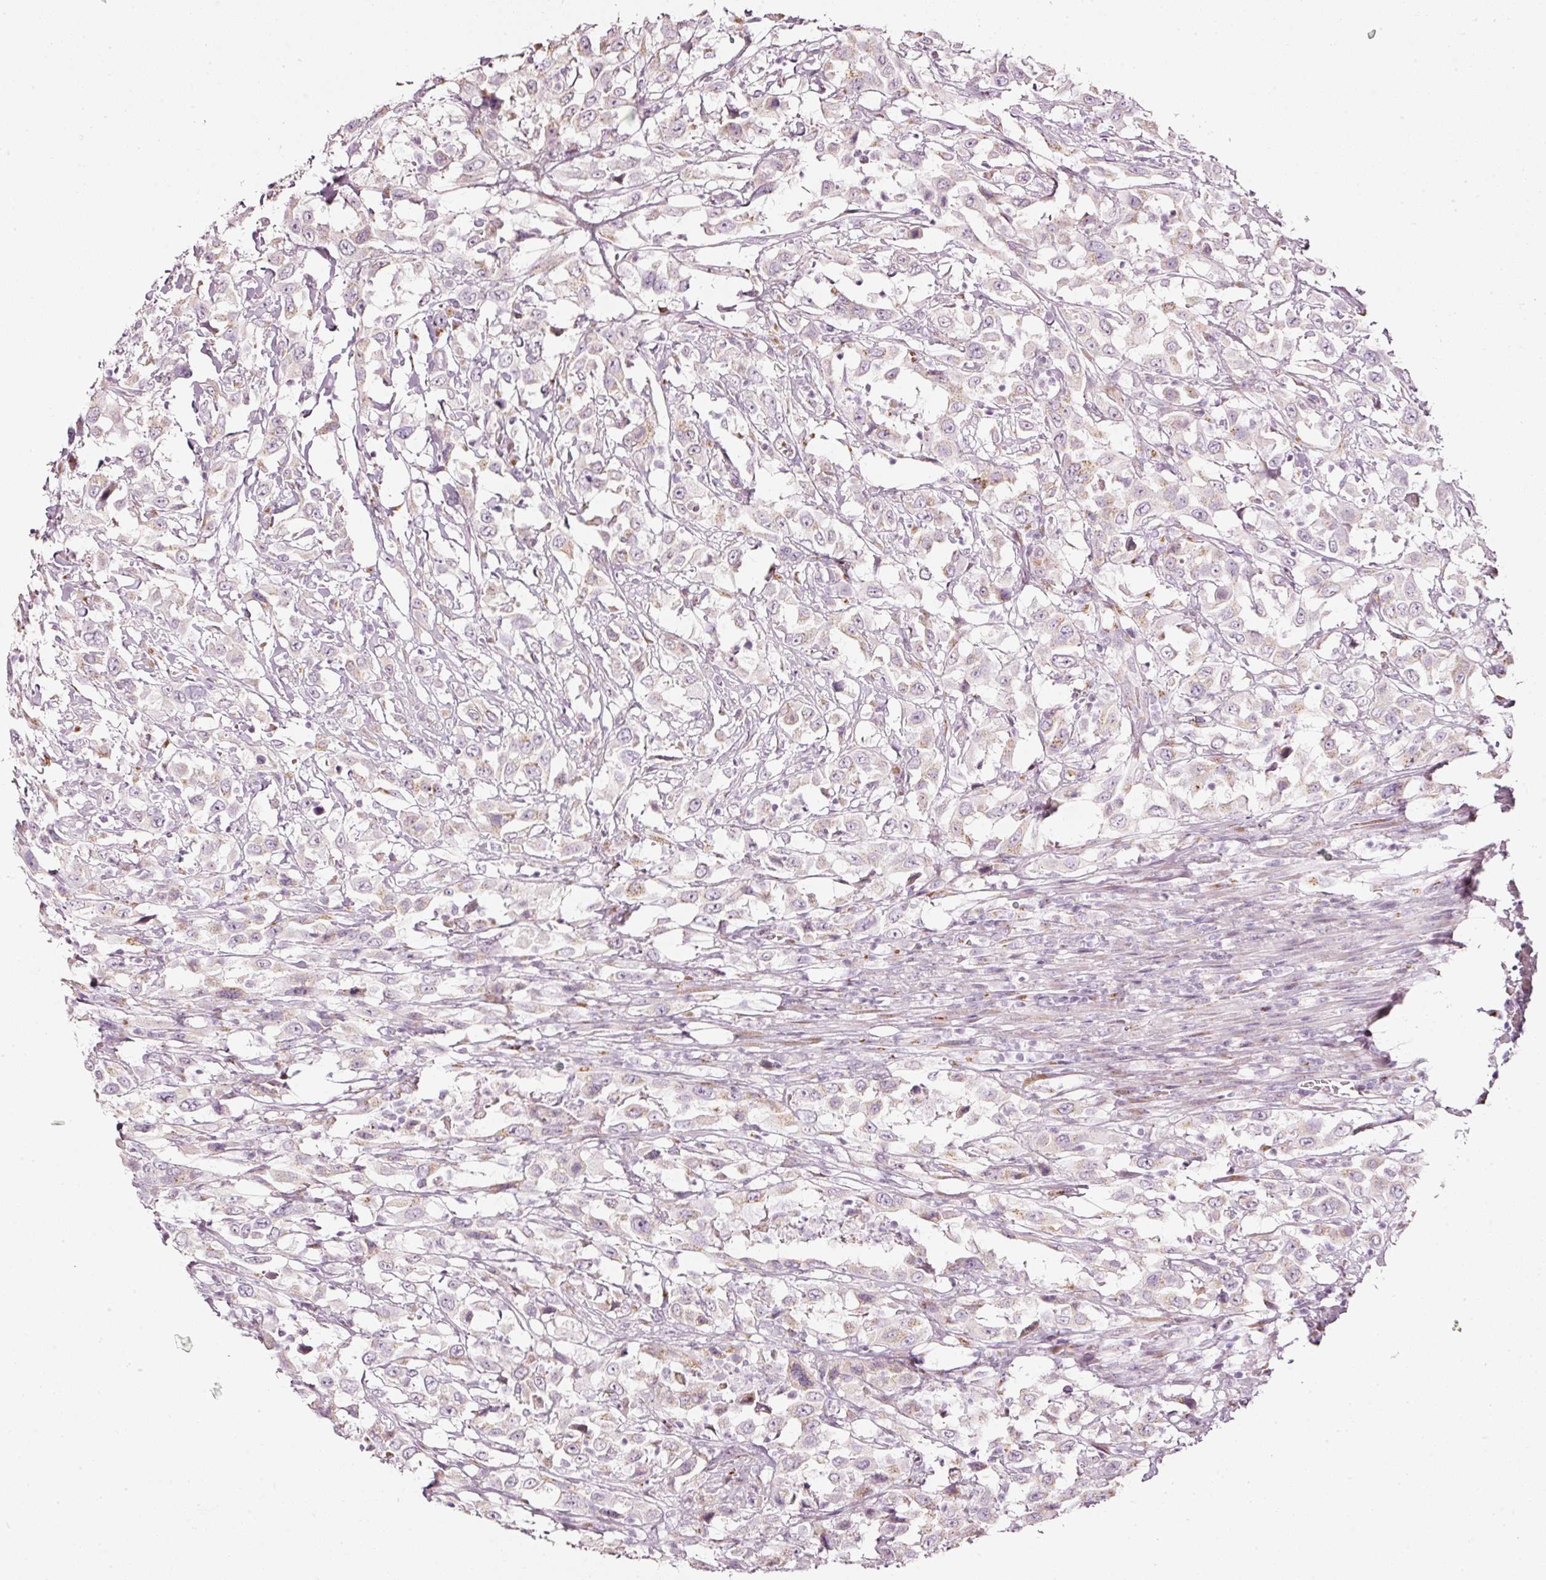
{"staining": {"intensity": "weak", "quantity": "<25%", "location": "cytoplasmic/membranous"}, "tissue": "urothelial cancer", "cell_type": "Tumor cells", "image_type": "cancer", "snomed": [{"axis": "morphology", "description": "Urothelial carcinoma, High grade"}, {"axis": "topography", "description": "Urinary bladder"}], "caption": "Immunohistochemistry (IHC) image of human urothelial cancer stained for a protein (brown), which demonstrates no positivity in tumor cells.", "gene": "SDF4", "patient": {"sex": "male", "age": 61}}